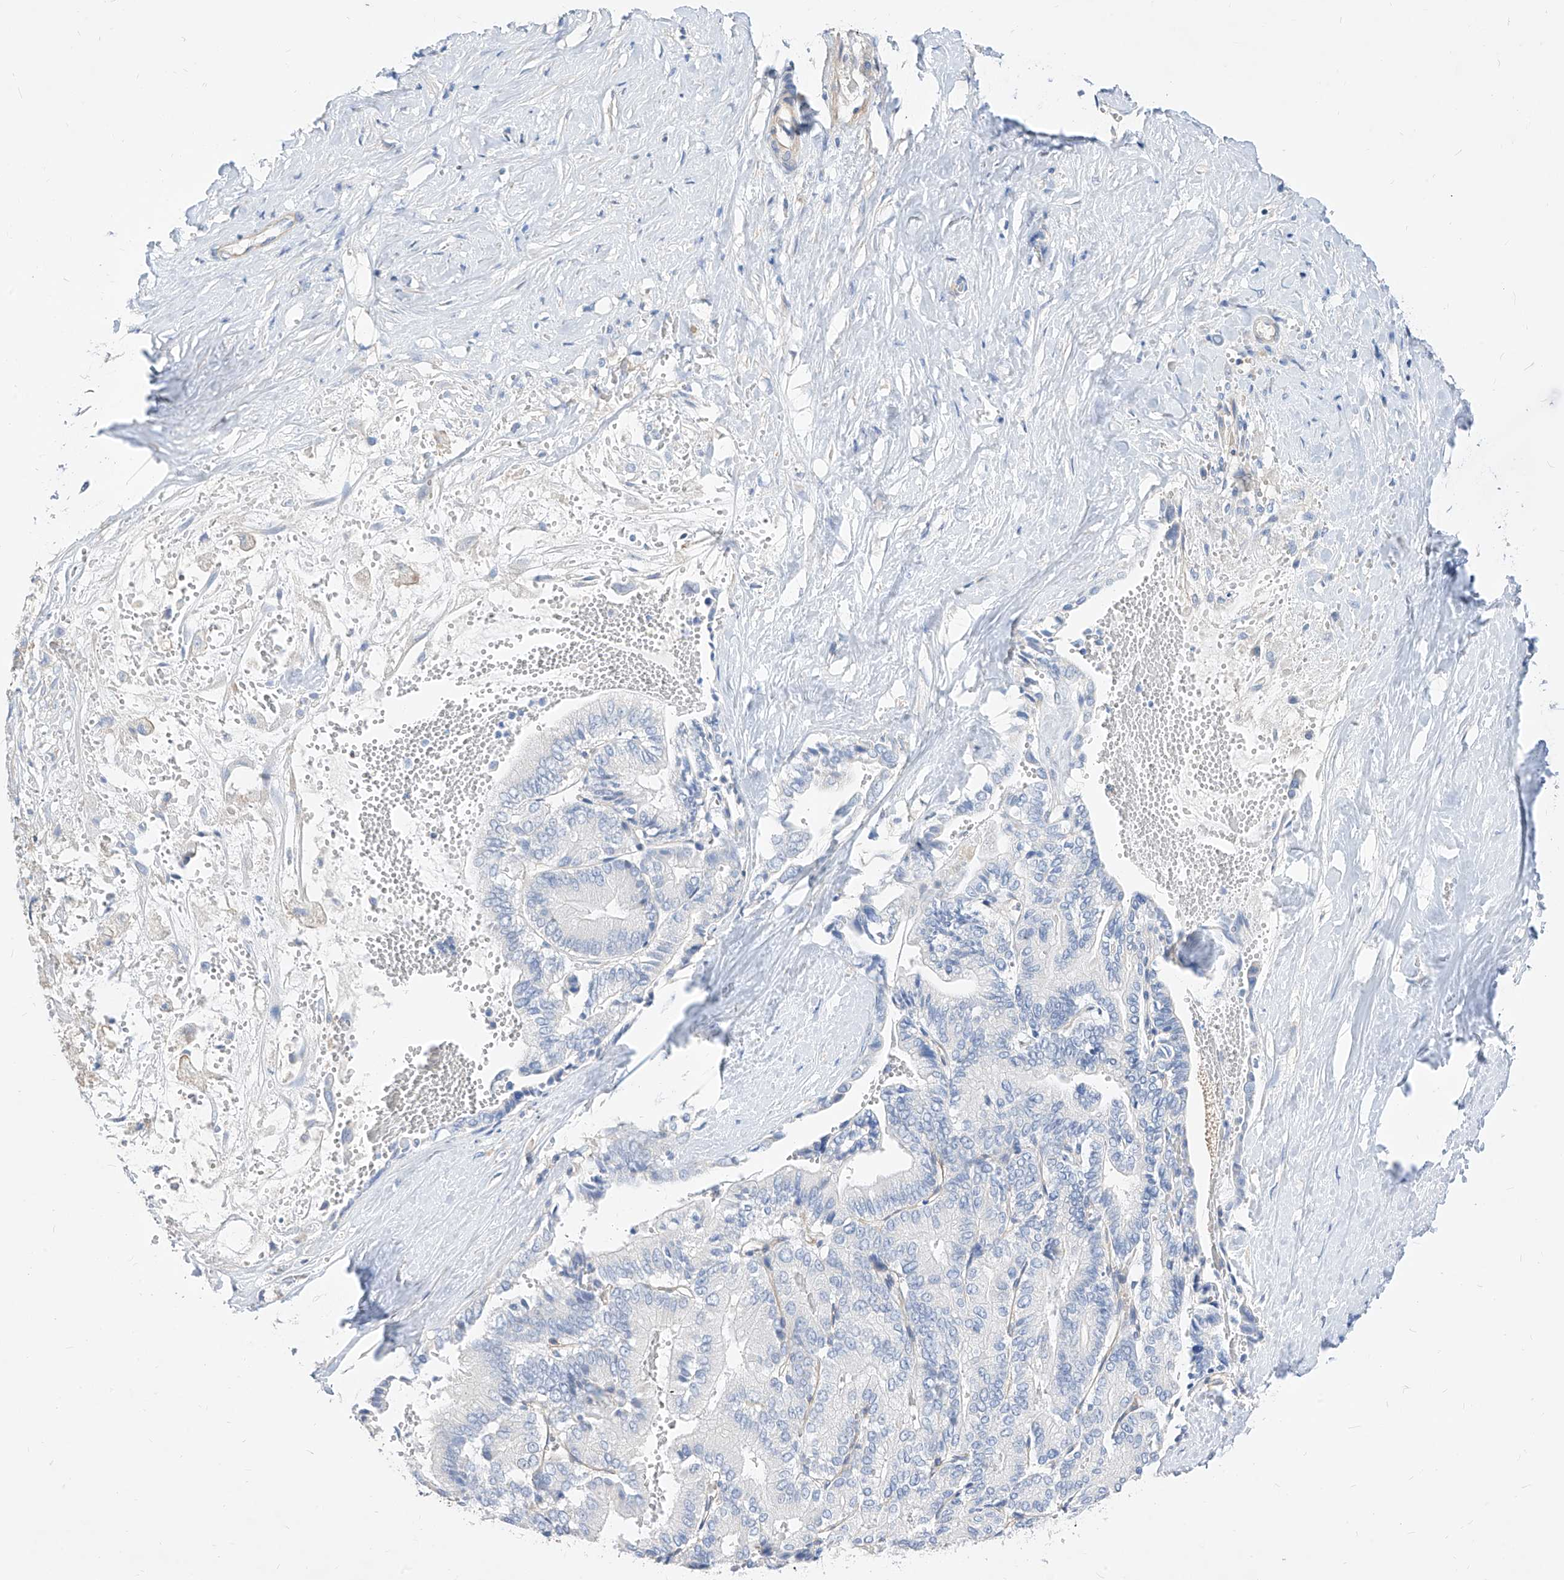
{"staining": {"intensity": "negative", "quantity": "none", "location": "none"}, "tissue": "liver cancer", "cell_type": "Tumor cells", "image_type": "cancer", "snomed": [{"axis": "morphology", "description": "Cholangiocarcinoma"}, {"axis": "topography", "description": "Liver"}], "caption": "IHC micrograph of human liver cholangiocarcinoma stained for a protein (brown), which displays no staining in tumor cells.", "gene": "SCGB2A1", "patient": {"sex": "female", "age": 75}}